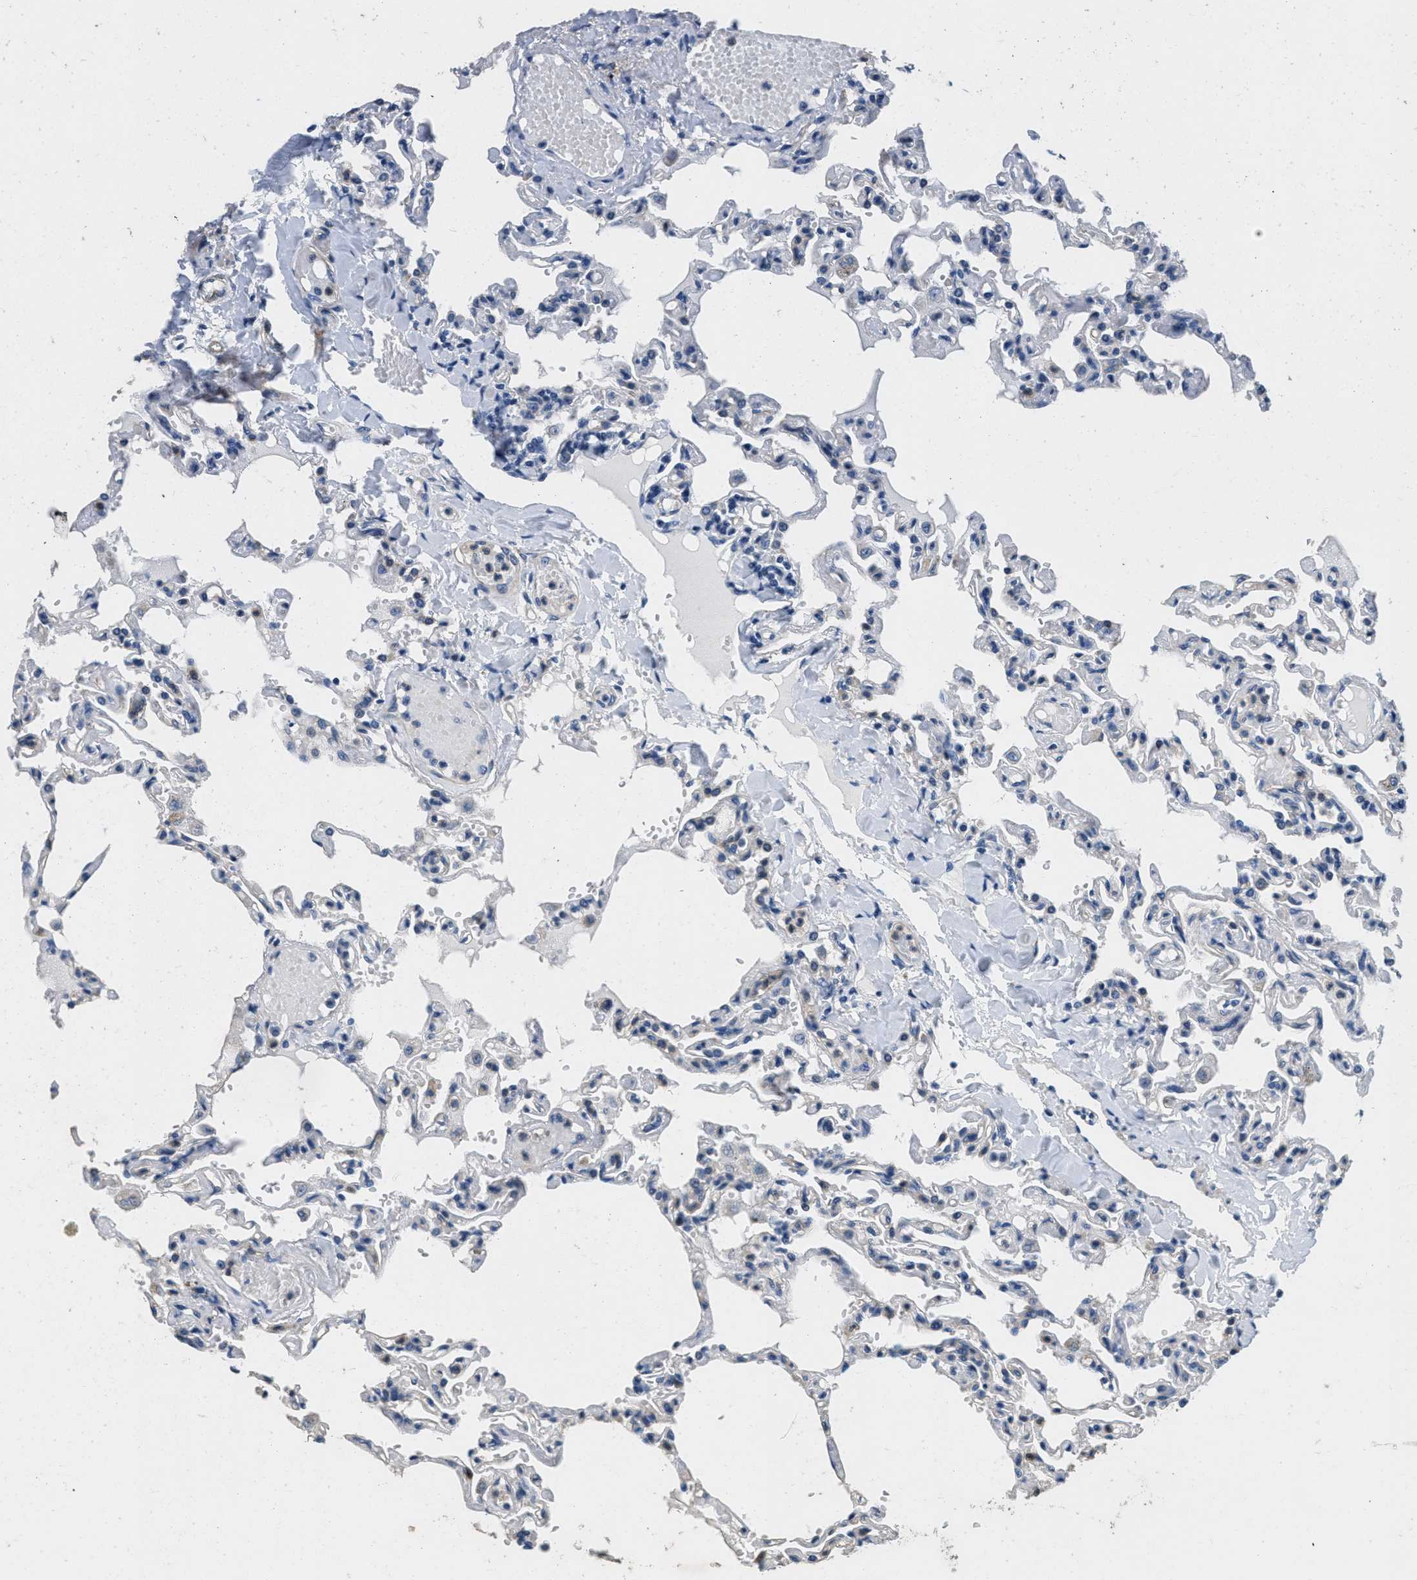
{"staining": {"intensity": "weak", "quantity": "<25%", "location": "cytoplasmic/membranous"}, "tissue": "lung", "cell_type": "Alveolar cells", "image_type": "normal", "snomed": [{"axis": "morphology", "description": "Normal tissue, NOS"}, {"axis": "topography", "description": "Lung"}], "caption": "Histopathology image shows no protein staining in alveolar cells of normal lung.", "gene": "TOMM70", "patient": {"sex": "male", "age": 21}}